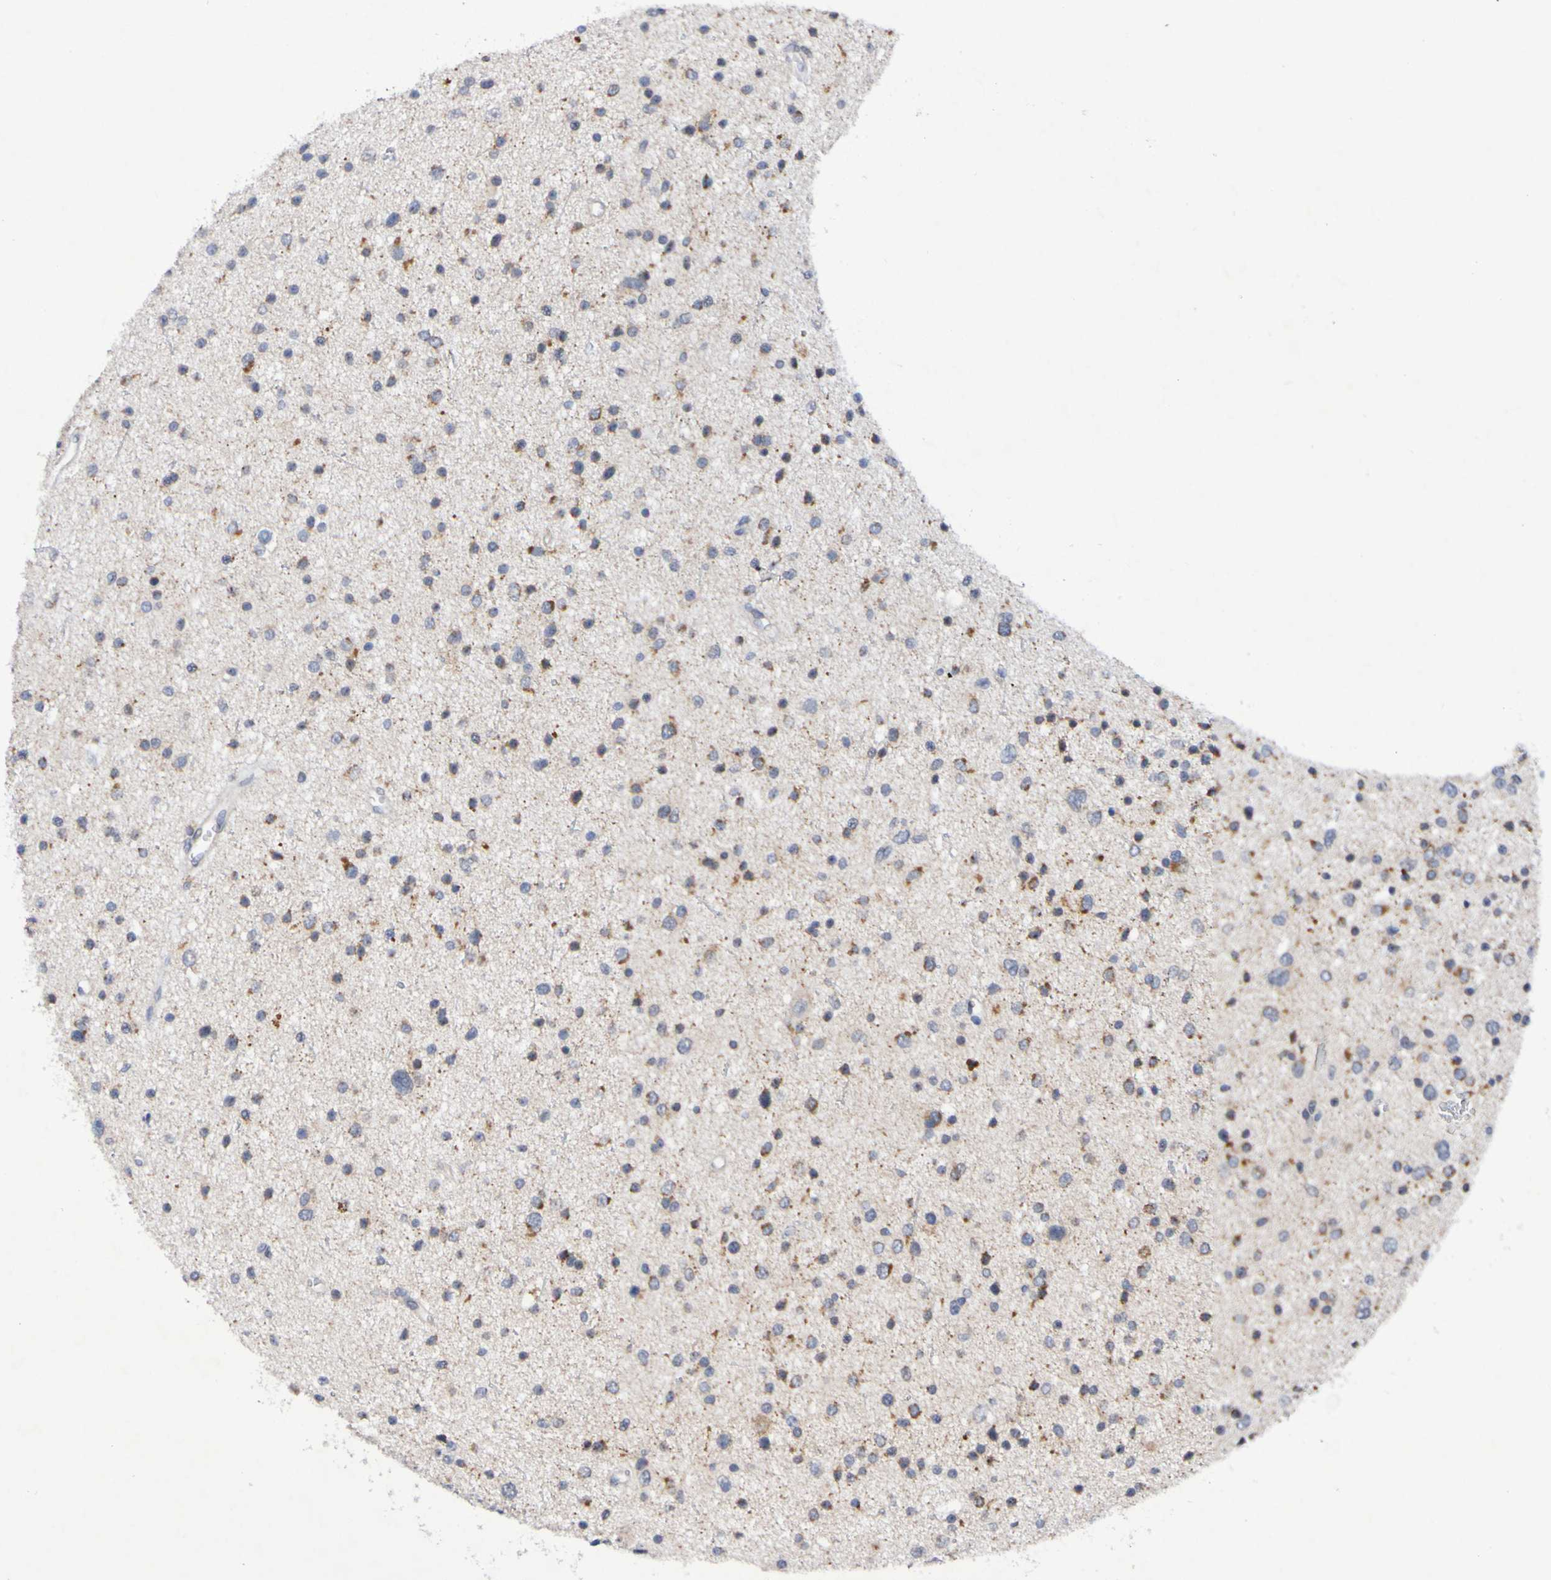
{"staining": {"intensity": "moderate", "quantity": "25%-75%", "location": "cytoplasmic/membranous"}, "tissue": "glioma", "cell_type": "Tumor cells", "image_type": "cancer", "snomed": [{"axis": "morphology", "description": "Glioma, malignant, Low grade"}, {"axis": "topography", "description": "Brain"}], "caption": "Immunohistochemical staining of human low-grade glioma (malignant) shows medium levels of moderate cytoplasmic/membranous positivity in approximately 25%-75% of tumor cells.", "gene": "PTP4A2", "patient": {"sex": "female", "age": 37}}